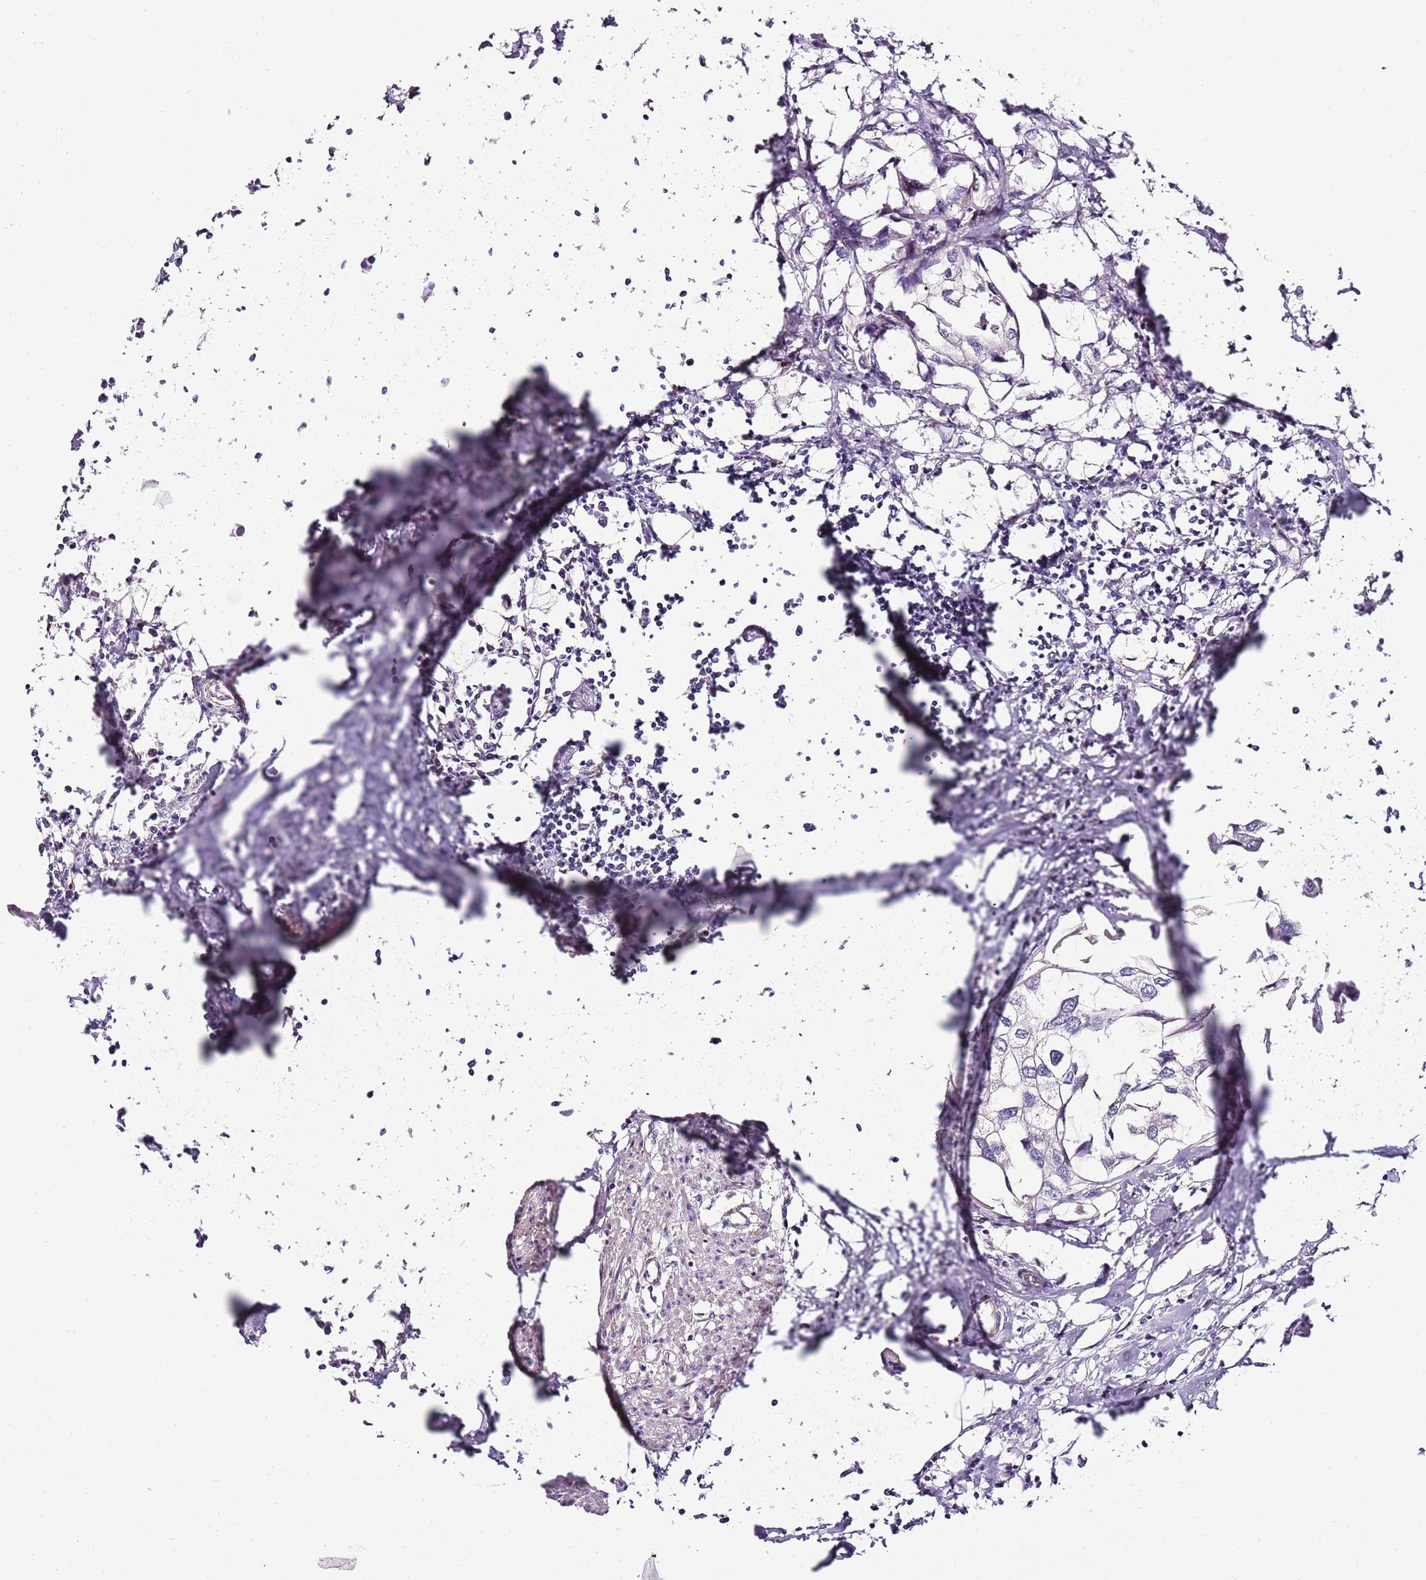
{"staining": {"intensity": "negative", "quantity": "none", "location": "none"}, "tissue": "urothelial cancer", "cell_type": "Tumor cells", "image_type": "cancer", "snomed": [{"axis": "morphology", "description": "Urothelial carcinoma, High grade"}, {"axis": "topography", "description": "Urinary bladder"}], "caption": "The micrograph shows no staining of tumor cells in urothelial carcinoma (high-grade).", "gene": "POLE3", "patient": {"sex": "male", "age": 64}}